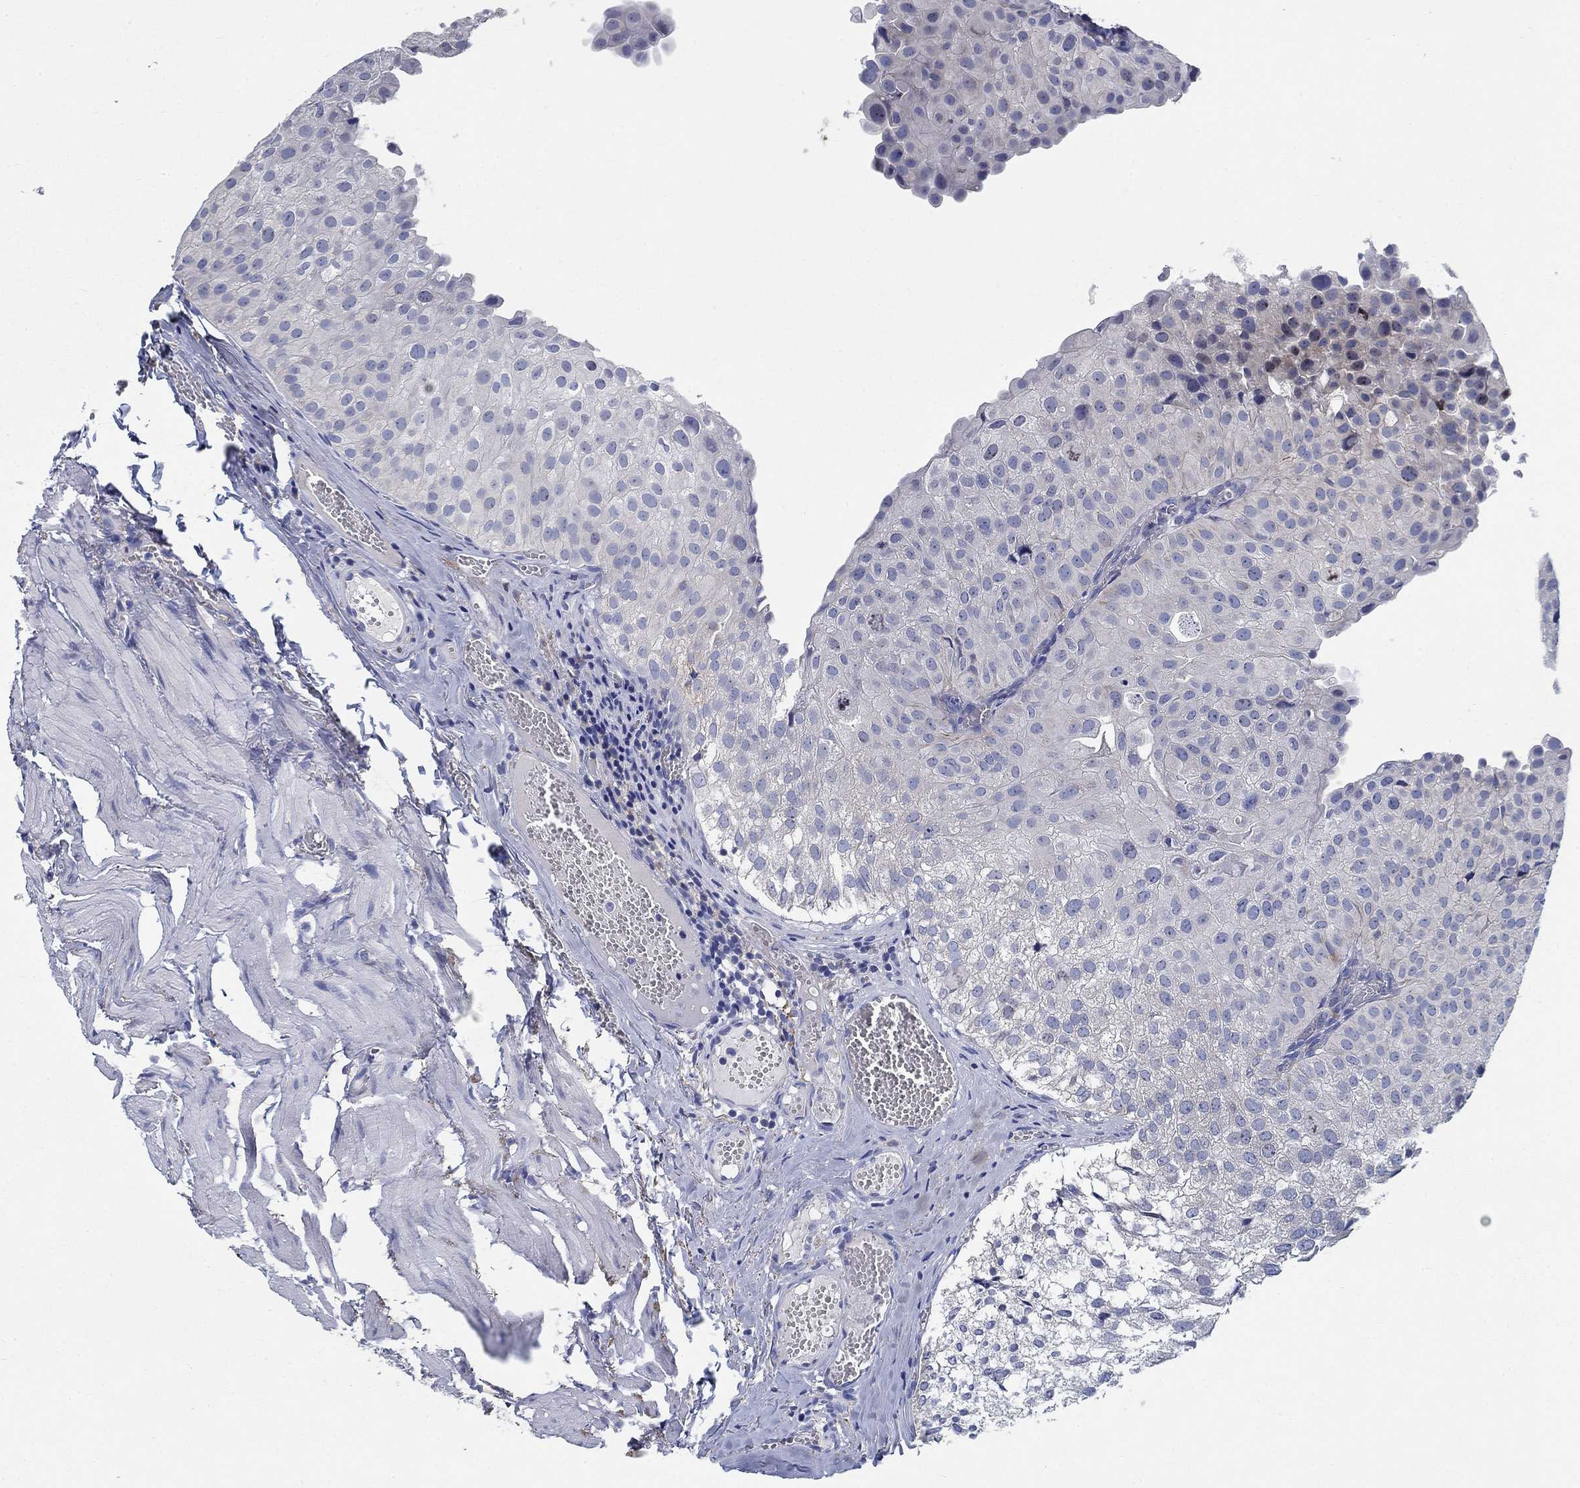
{"staining": {"intensity": "negative", "quantity": "none", "location": "none"}, "tissue": "urothelial cancer", "cell_type": "Tumor cells", "image_type": "cancer", "snomed": [{"axis": "morphology", "description": "Urothelial carcinoma, Low grade"}, {"axis": "topography", "description": "Urinary bladder"}], "caption": "Immunohistochemistry (IHC) histopathology image of neoplastic tissue: low-grade urothelial carcinoma stained with DAB exhibits no significant protein staining in tumor cells.", "gene": "MMP24", "patient": {"sex": "female", "age": 78}}